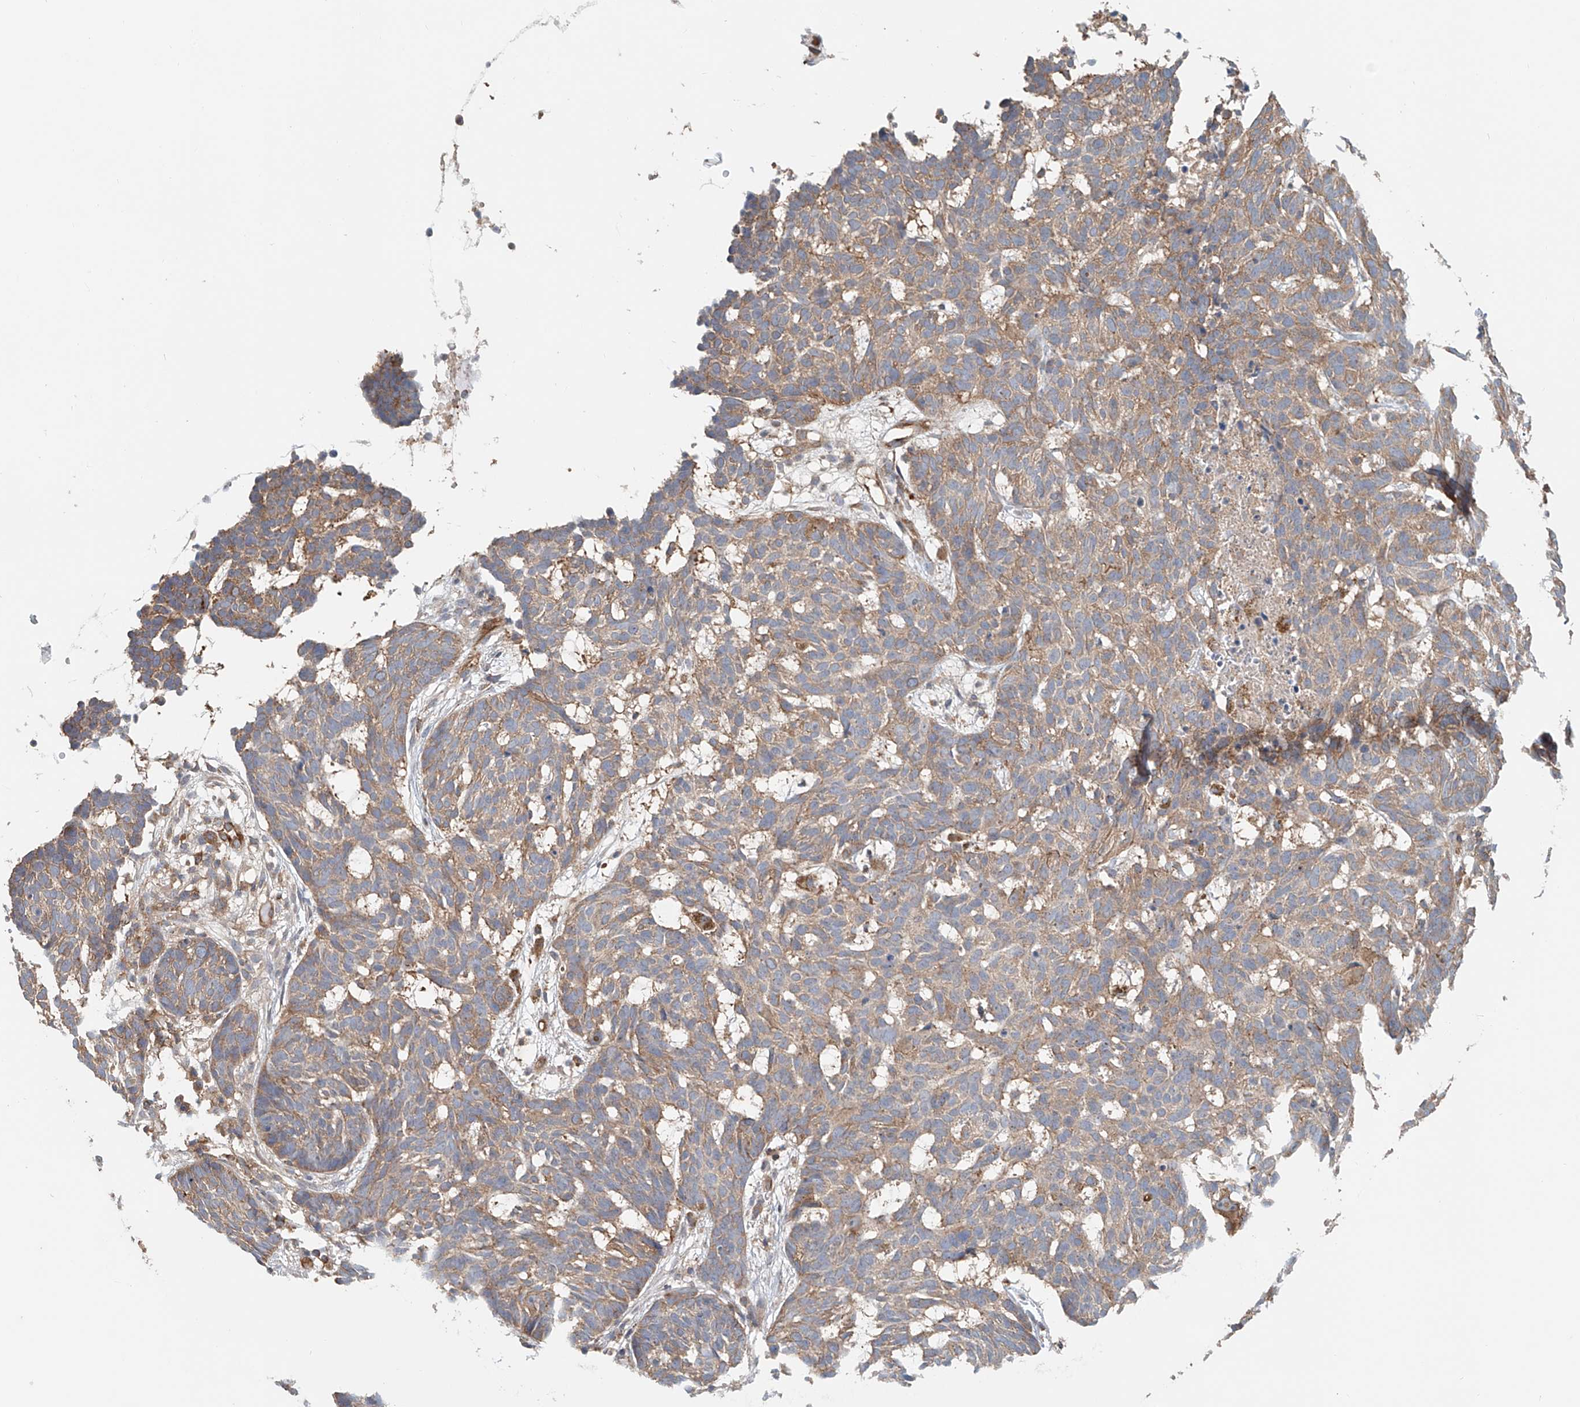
{"staining": {"intensity": "weak", "quantity": "25%-75%", "location": "cytoplasmic/membranous"}, "tissue": "skin cancer", "cell_type": "Tumor cells", "image_type": "cancer", "snomed": [{"axis": "morphology", "description": "Basal cell carcinoma"}, {"axis": "topography", "description": "Skin"}], "caption": "Protein staining of skin cancer tissue reveals weak cytoplasmic/membranous expression in about 25%-75% of tumor cells. (DAB (3,3'-diaminobenzidine) IHC with brightfield microscopy, high magnification).", "gene": "FRYL", "patient": {"sex": "male", "age": 85}}